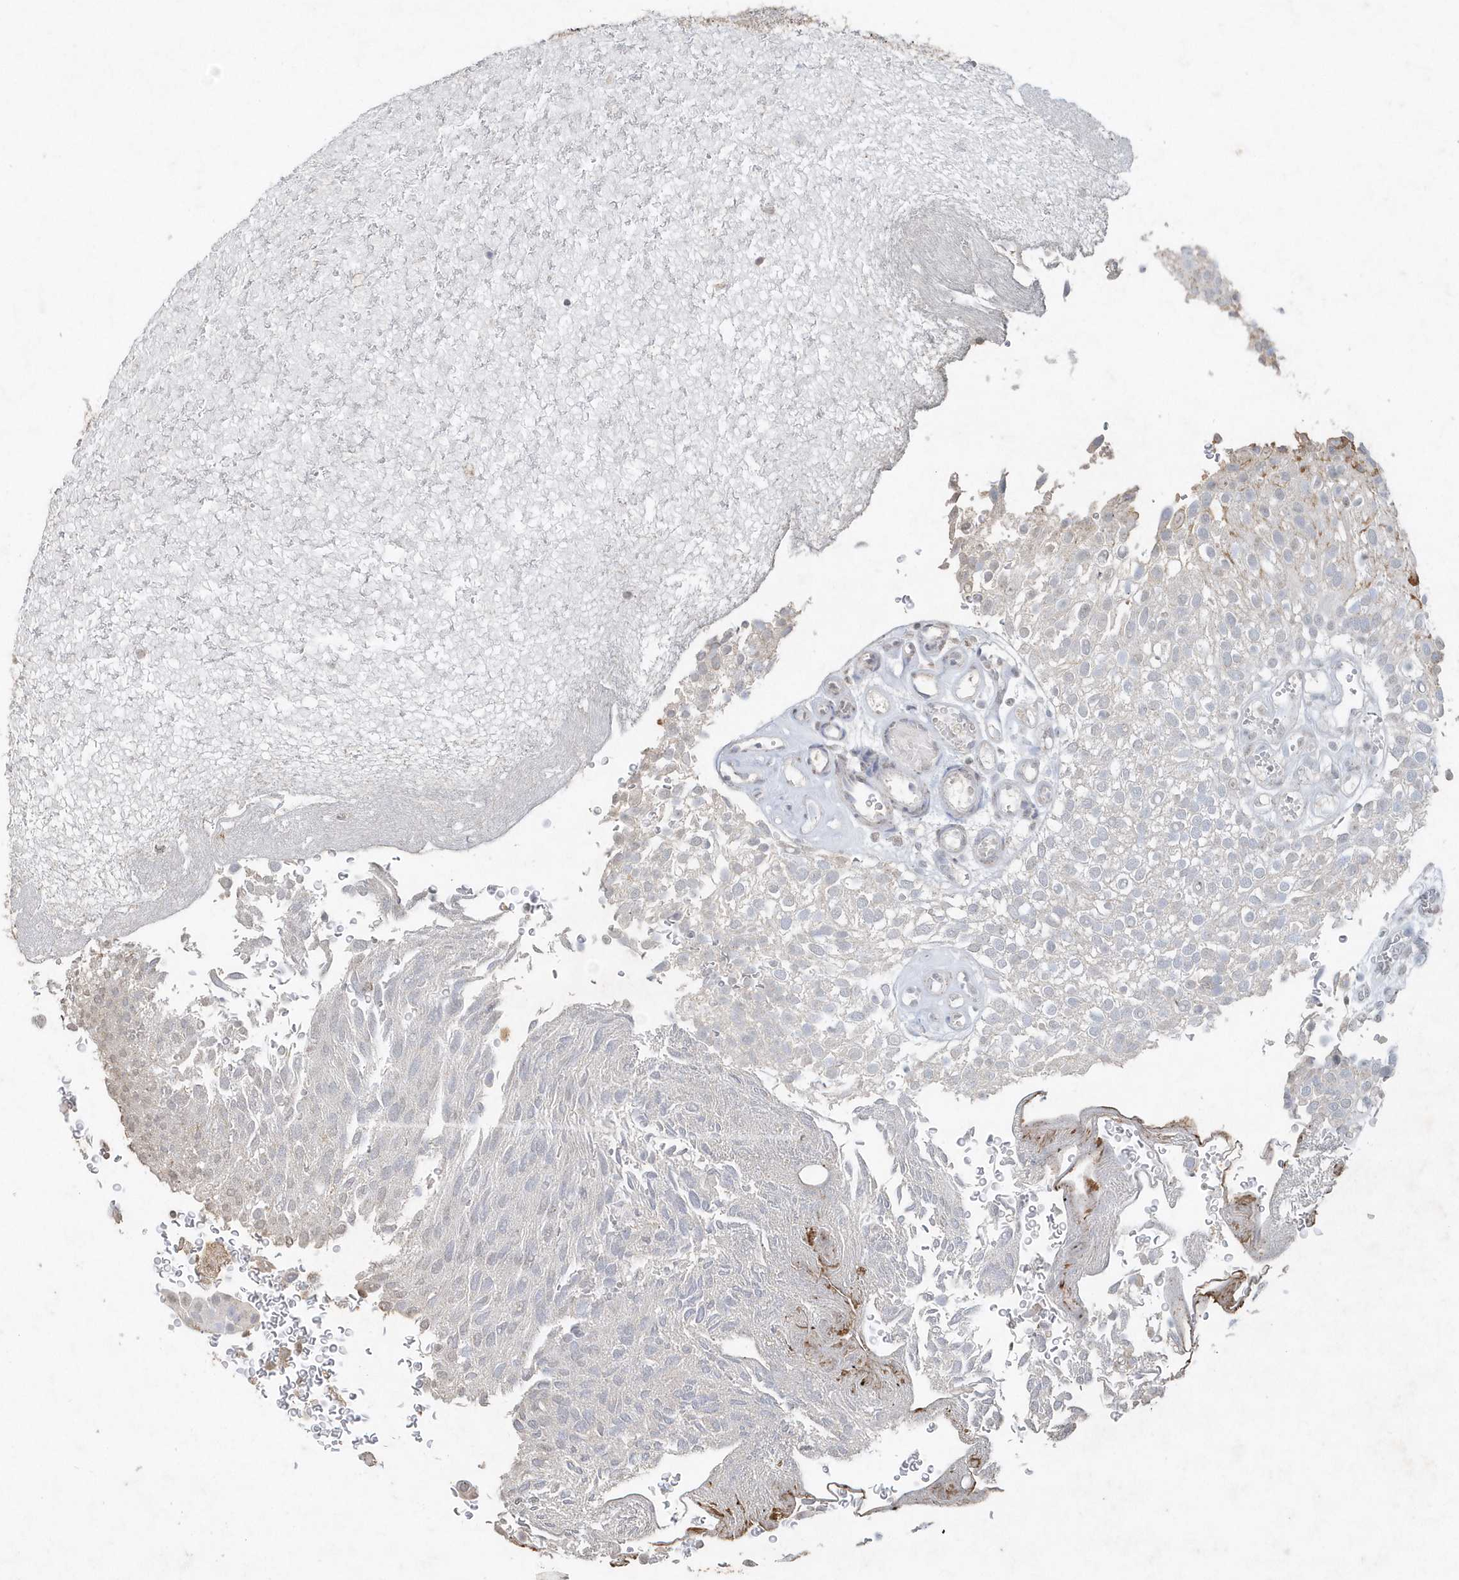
{"staining": {"intensity": "moderate", "quantity": "25%-75%", "location": "cytoplasmic/membranous"}, "tissue": "urothelial cancer", "cell_type": "Tumor cells", "image_type": "cancer", "snomed": [{"axis": "morphology", "description": "Urothelial carcinoma, Low grade"}, {"axis": "topography", "description": "Urinary bladder"}], "caption": "This image exhibits immunohistochemistry staining of human urothelial cancer, with medium moderate cytoplasmic/membranous staining in about 25%-75% of tumor cells.", "gene": "PDCD1", "patient": {"sex": "male", "age": 78}}